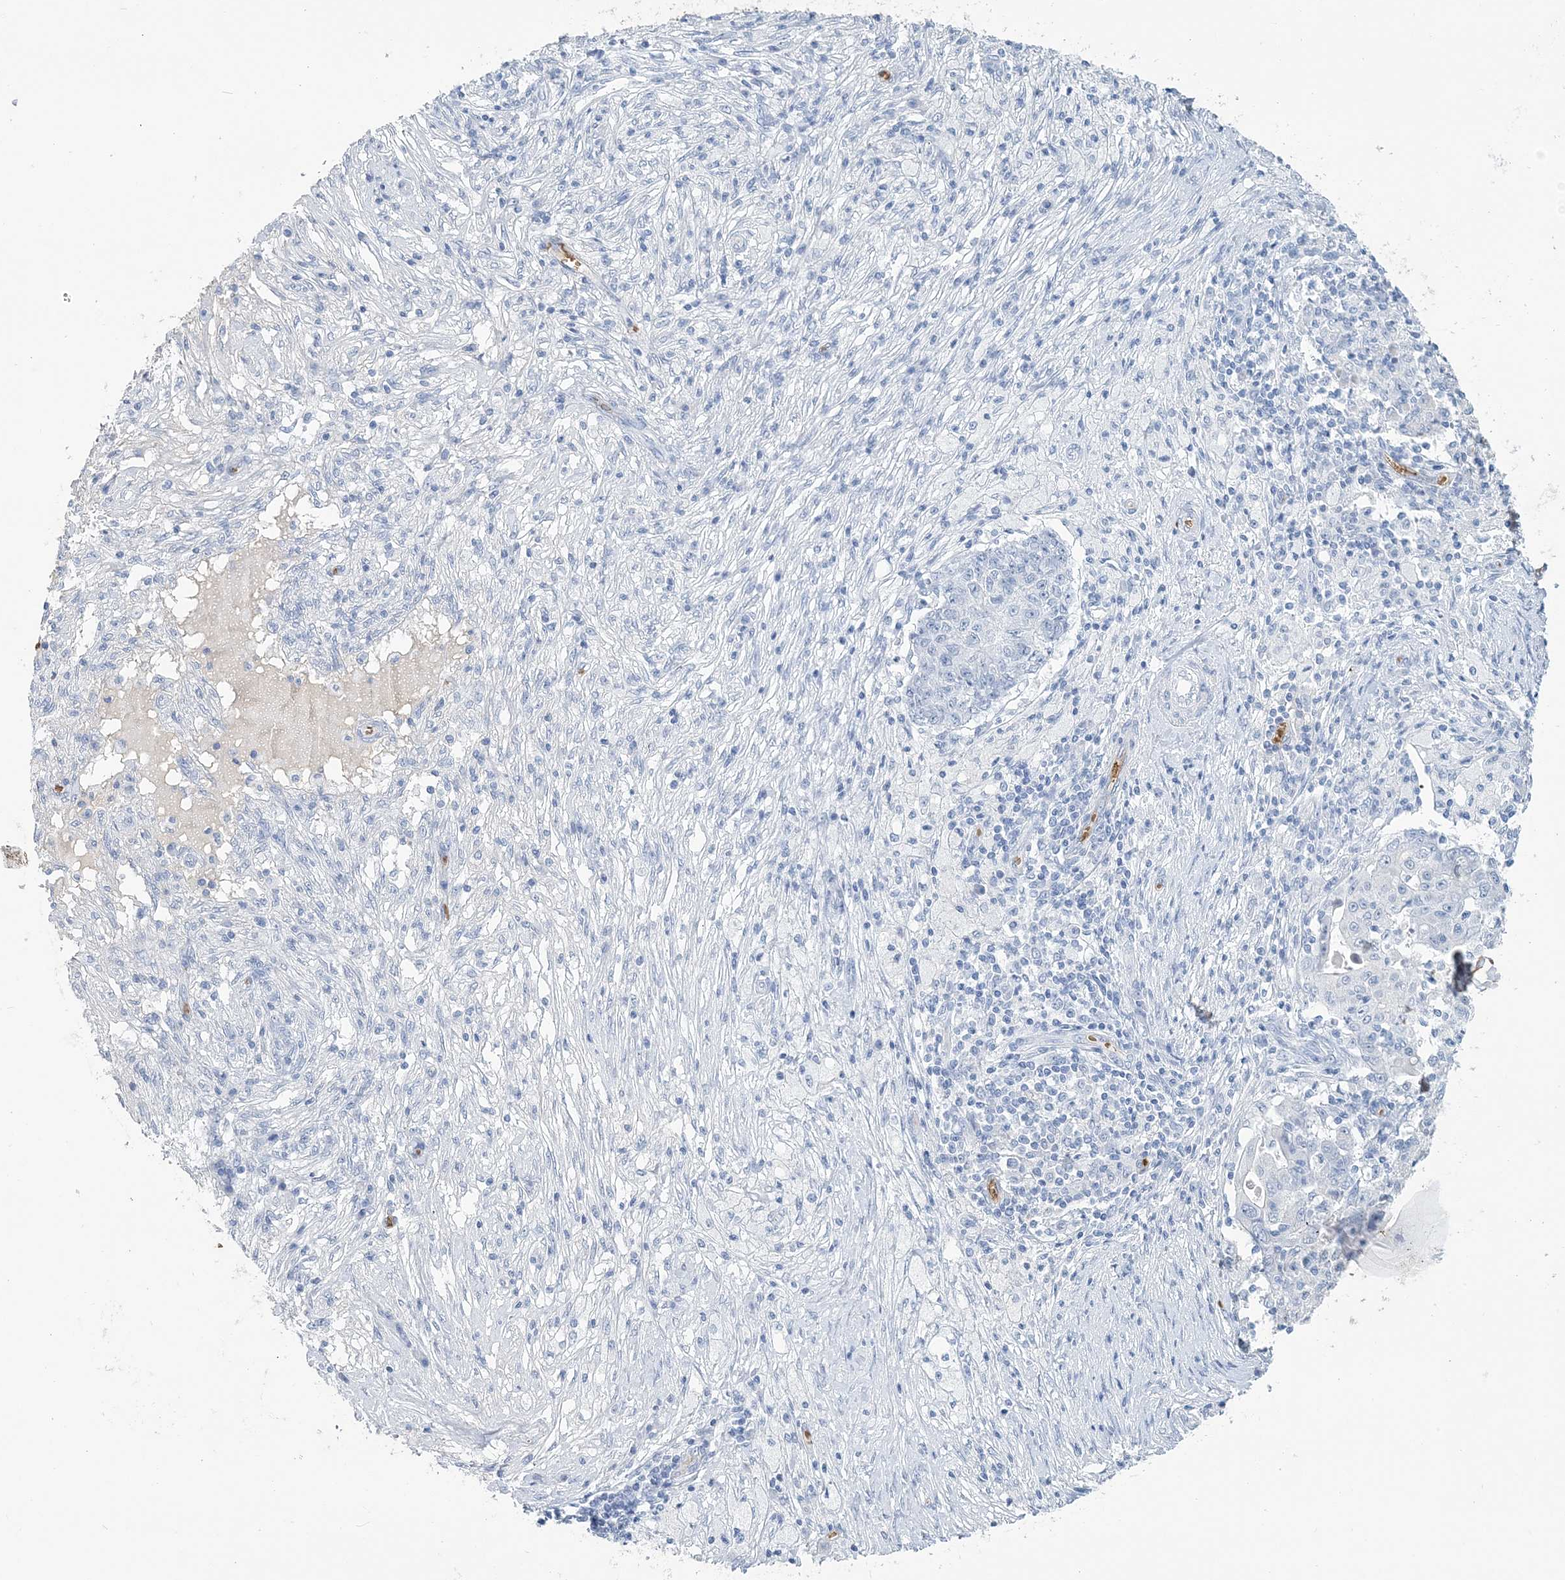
{"staining": {"intensity": "negative", "quantity": "none", "location": "none"}, "tissue": "ovarian cancer", "cell_type": "Tumor cells", "image_type": "cancer", "snomed": [{"axis": "morphology", "description": "Carcinoma, endometroid"}, {"axis": "topography", "description": "Ovary"}], "caption": "An IHC image of ovarian endometroid carcinoma is shown. There is no staining in tumor cells of ovarian endometroid carcinoma. Brightfield microscopy of immunohistochemistry stained with DAB (3,3'-diaminobenzidine) (brown) and hematoxylin (blue), captured at high magnification.", "gene": "HBD", "patient": {"sex": "female", "age": 42}}